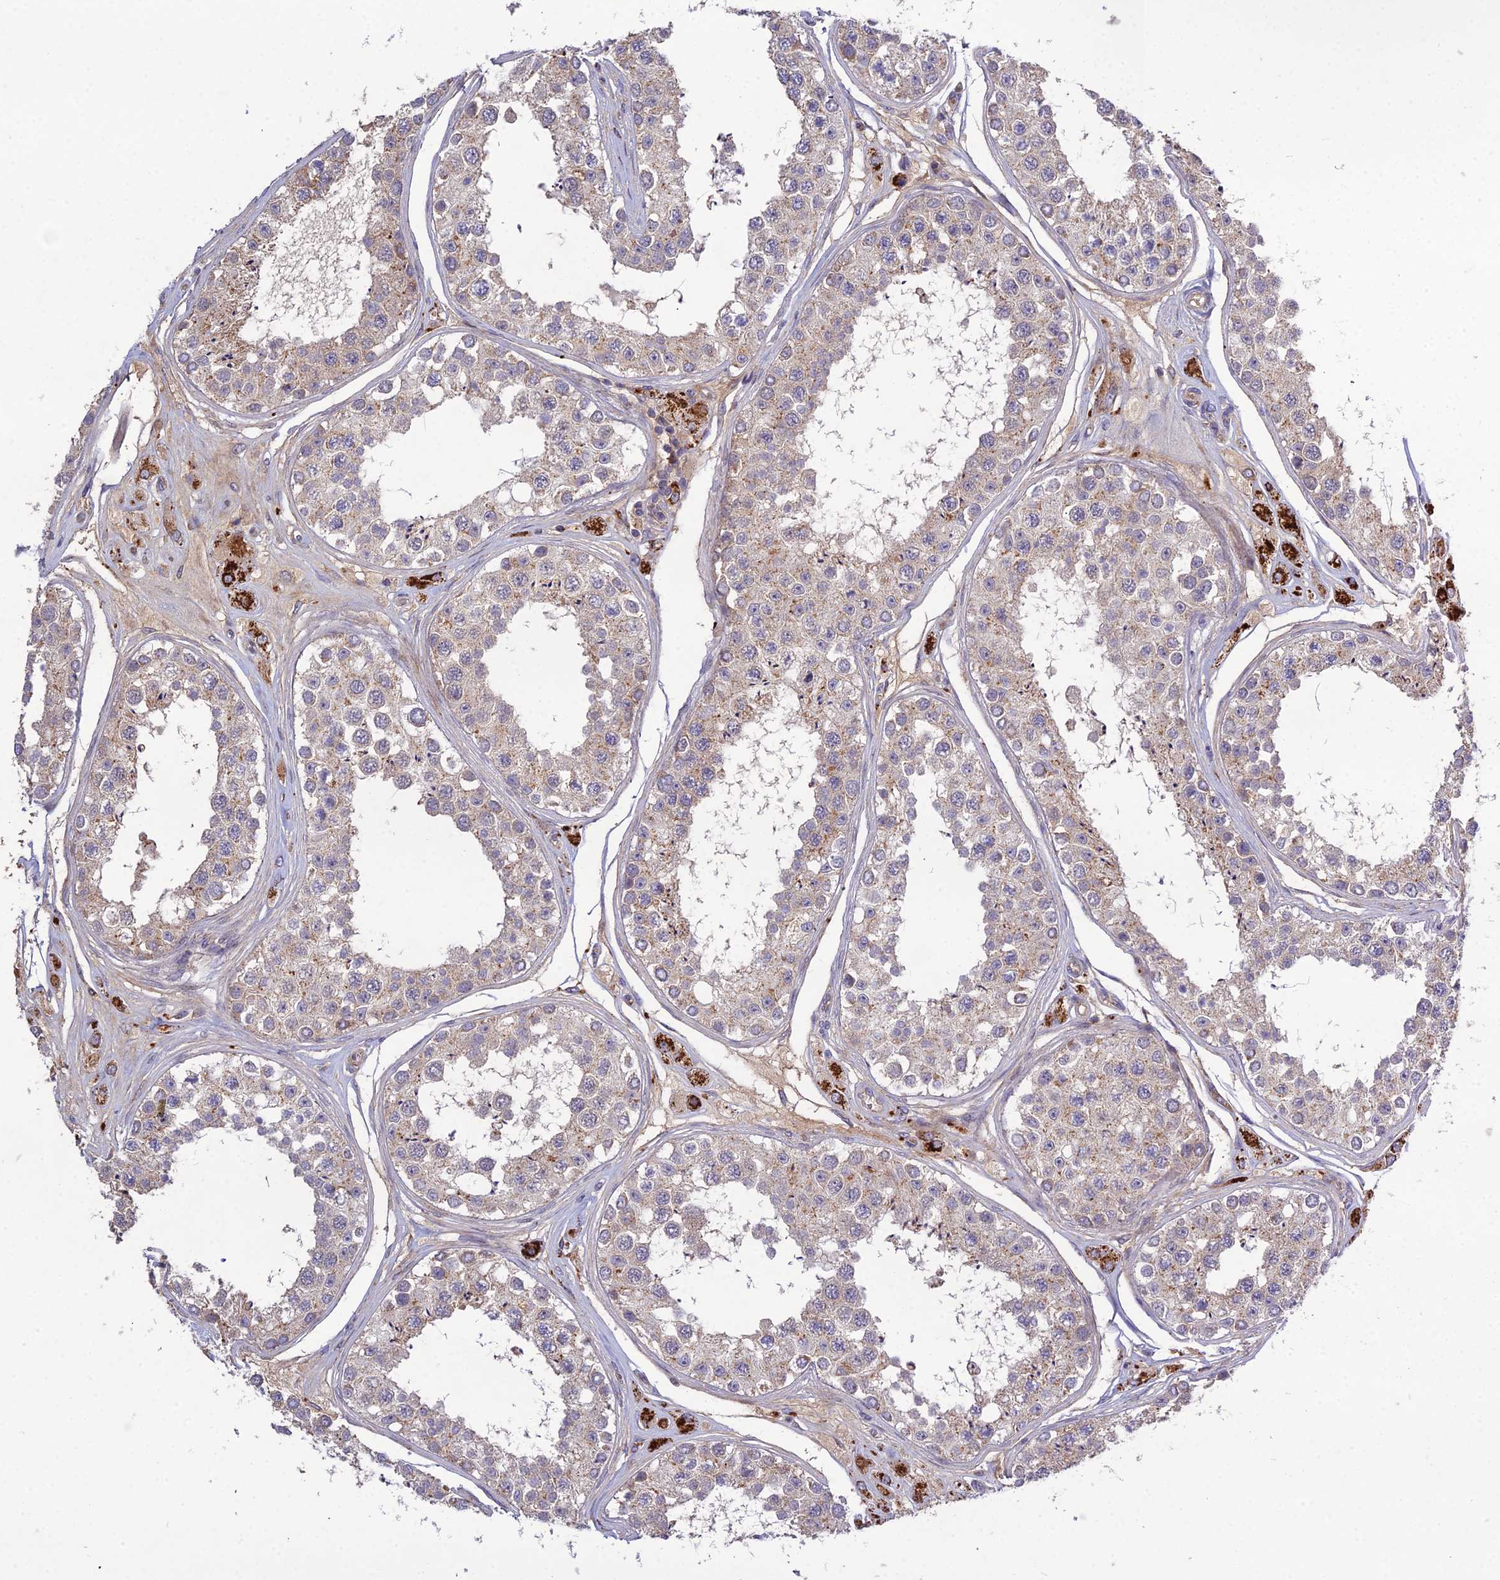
{"staining": {"intensity": "moderate", "quantity": "25%-75%", "location": "cytoplasmic/membranous"}, "tissue": "testis", "cell_type": "Cells in seminiferous ducts", "image_type": "normal", "snomed": [{"axis": "morphology", "description": "Normal tissue, NOS"}, {"axis": "topography", "description": "Testis"}], "caption": "Immunohistochemical staining of unremarkable testis exhibits 25%-75% levels of moderate cytoplasmic/membranous protein expression in approximately 25%-75% of cells in seminiferous ducts.", "gene": "EID2", "patient": {"sex": "male", "age": 25}}